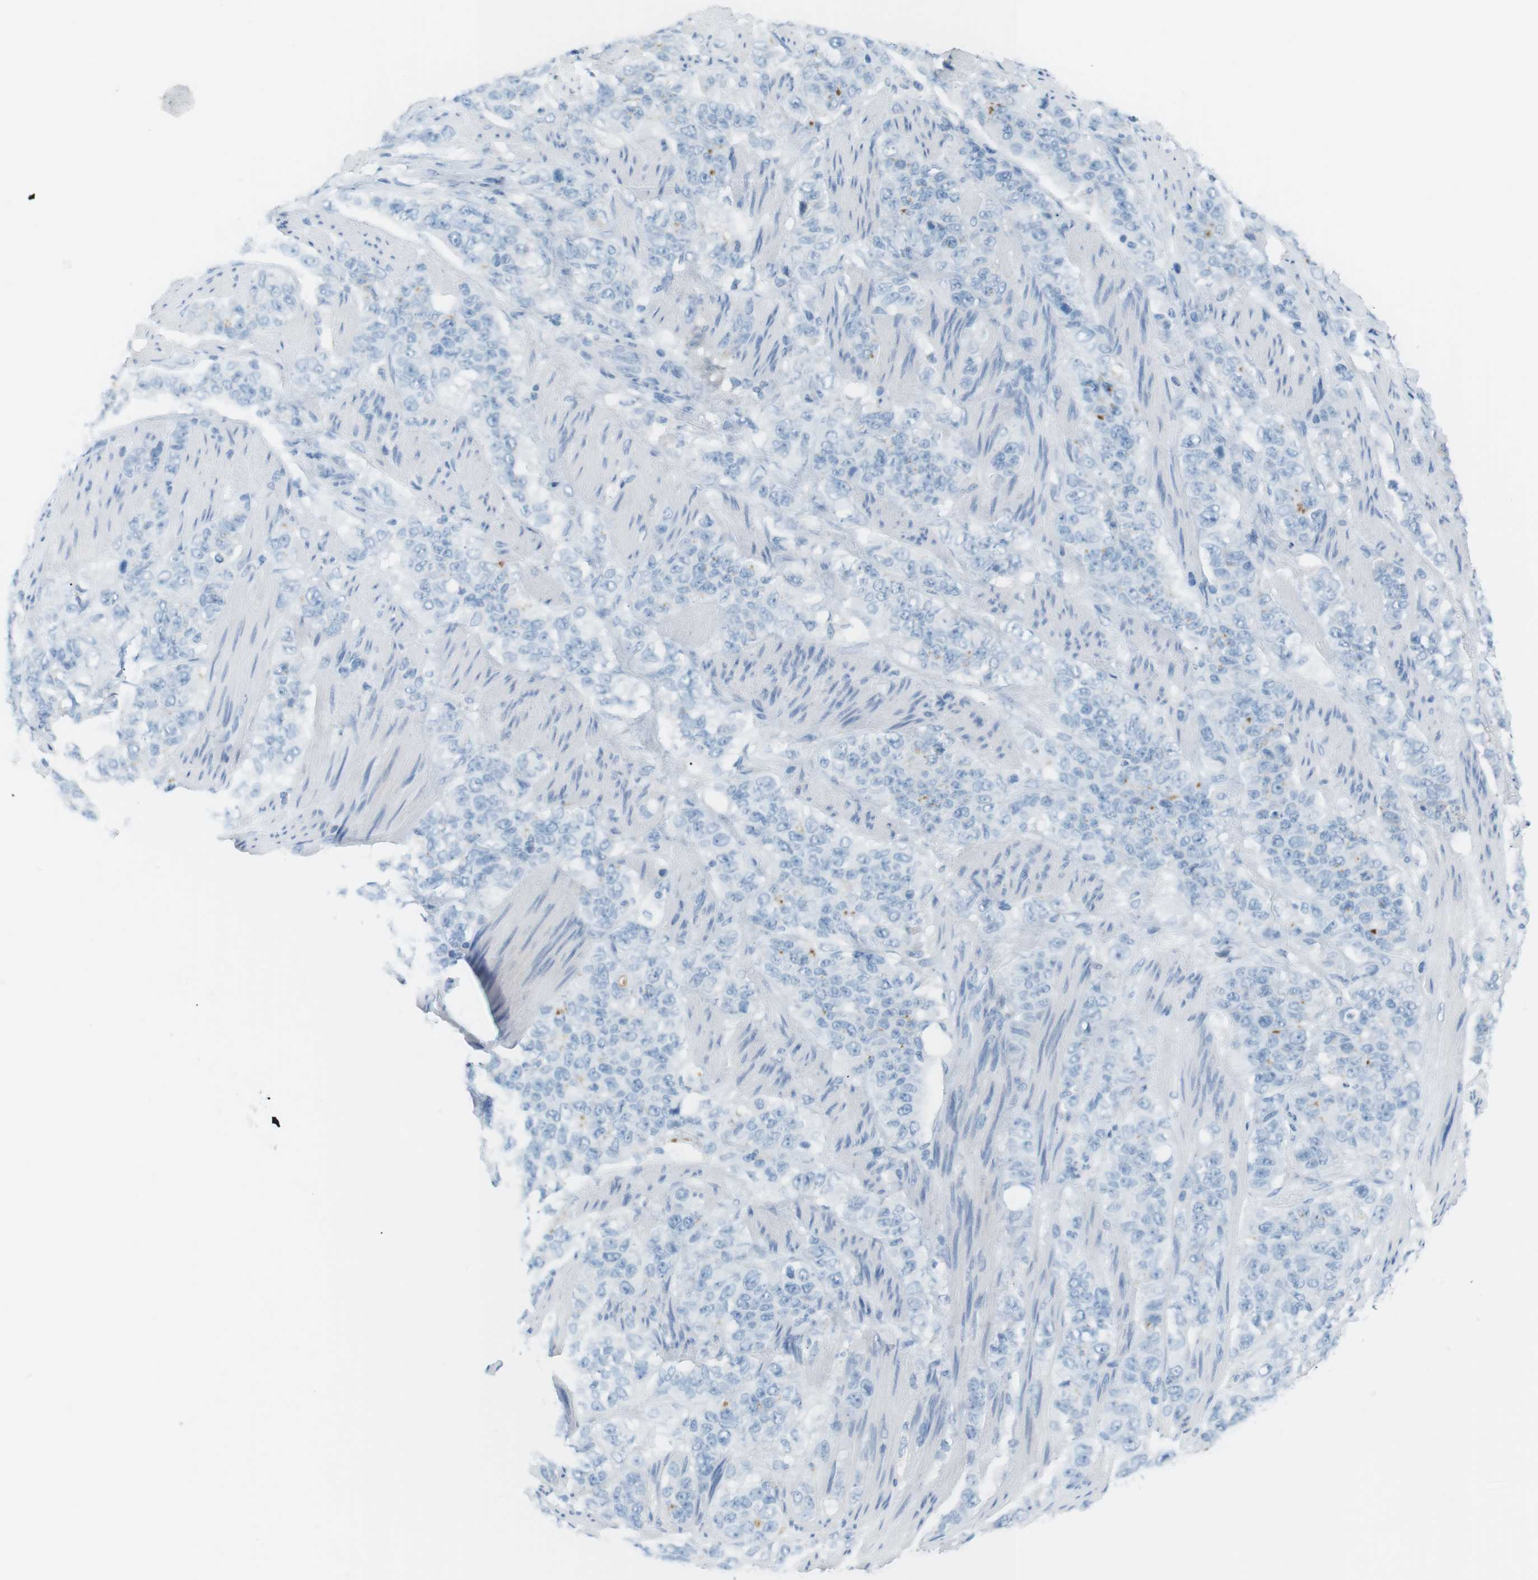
{"staining": {"intensity": "negative", "quantity": "none", "location": "none"}, "tissue": "stomach cancer", "cell_type": "Tumor cells", "image_type": "cancer", "snomed": [{"axis": "morphology", "description": "Adenocarcinoma, NOS"}, {"axis": "topography", "description": "Stomach"}], "caption": "A histopathology image of human stomach cancer (adenocarcinoma) is negative for staining in tumor cells.", "gene": "AZGP1", "patient": {"sex": "male", "age": 48}}